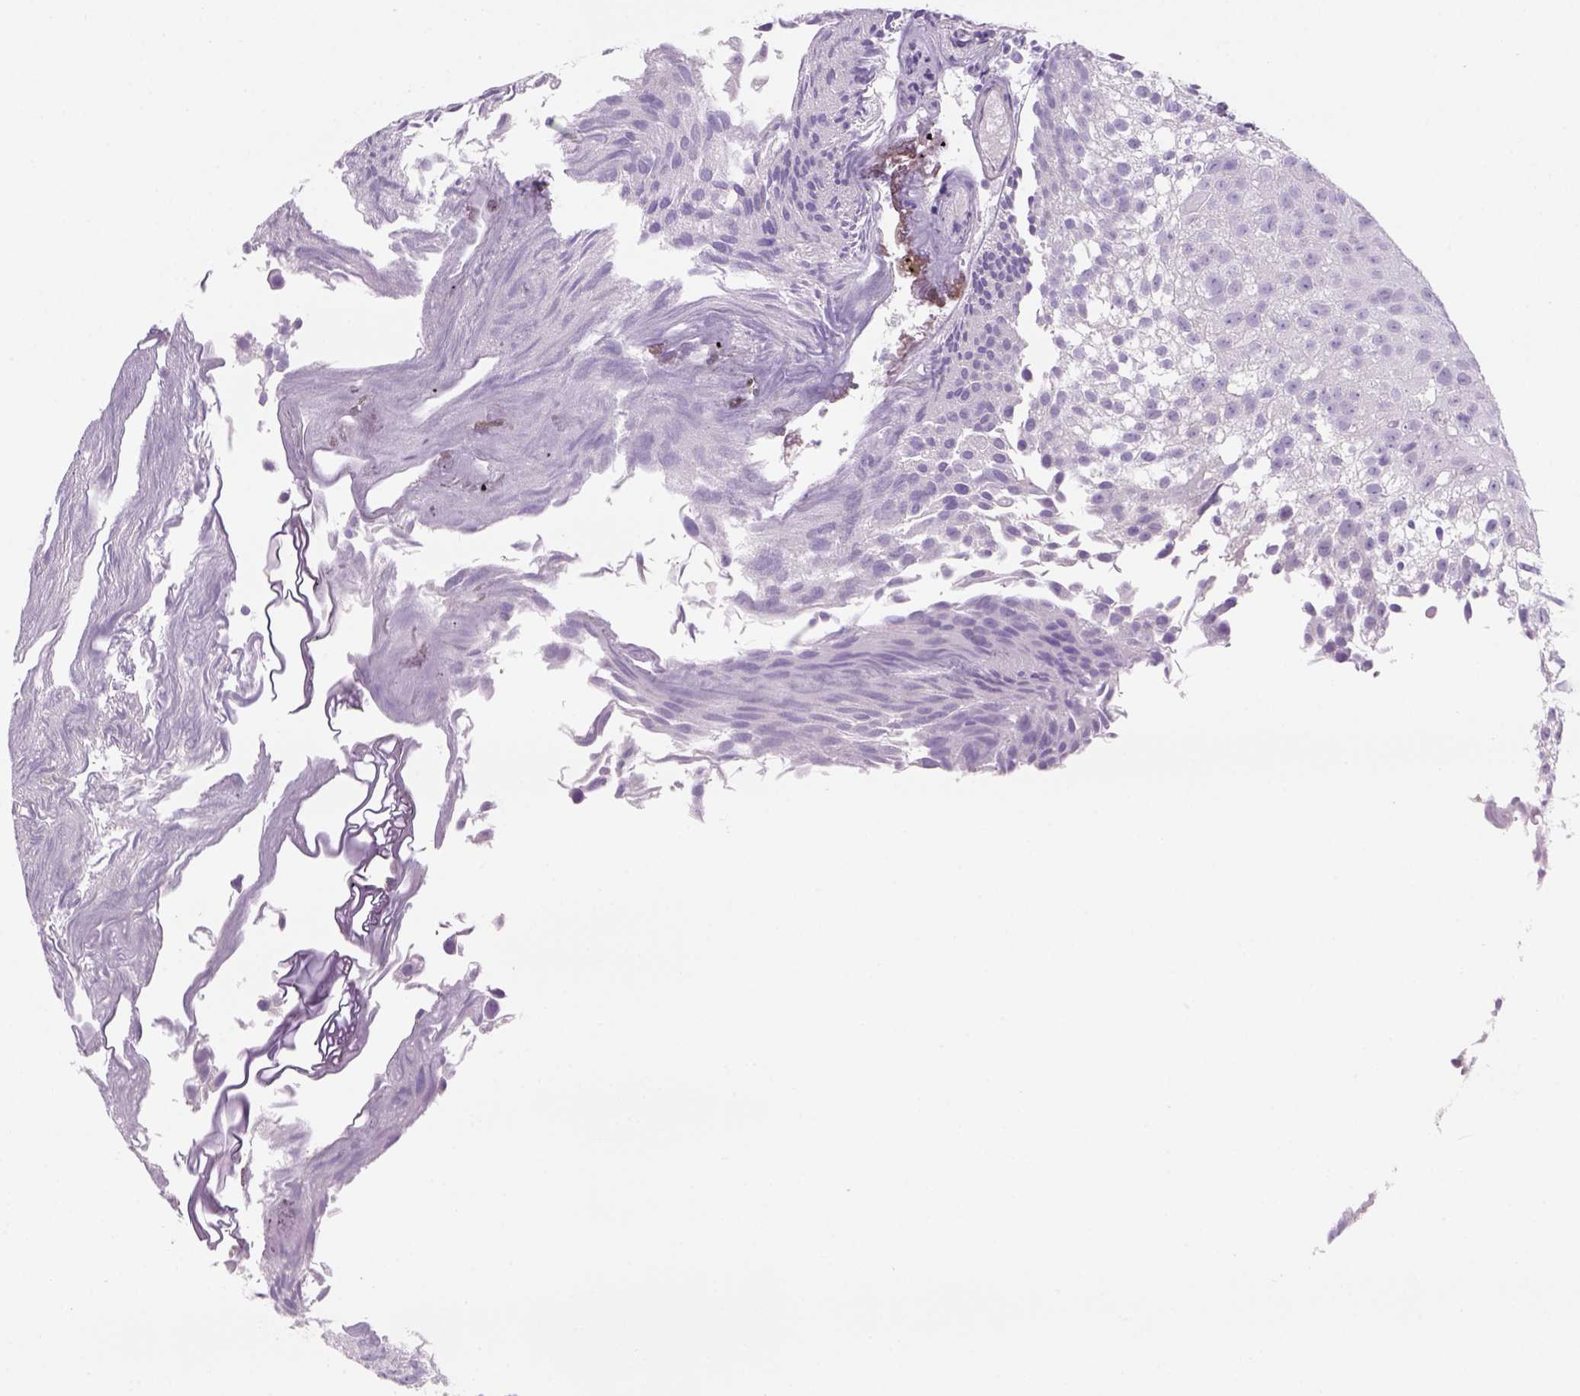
{"staining": {"intensity": "negative", "quantity": "none", "location": "none"}, "tissue": "urothelial cancer", "cell_type": "Tumor cells", "image_type": "cancer", "snomed": [{"axis": "morphology", "description": "Urothelial carcinoma, Low grade"}, {"axis": "topography", "description": "Urinary bladder"}], "caption": "Low-grade urothelial carcinoma was stained to show a protein in brown. There is no significant staining in tumor cells.", "gene": "TENM4", "patient": {"sex": "male", "age": 70}}